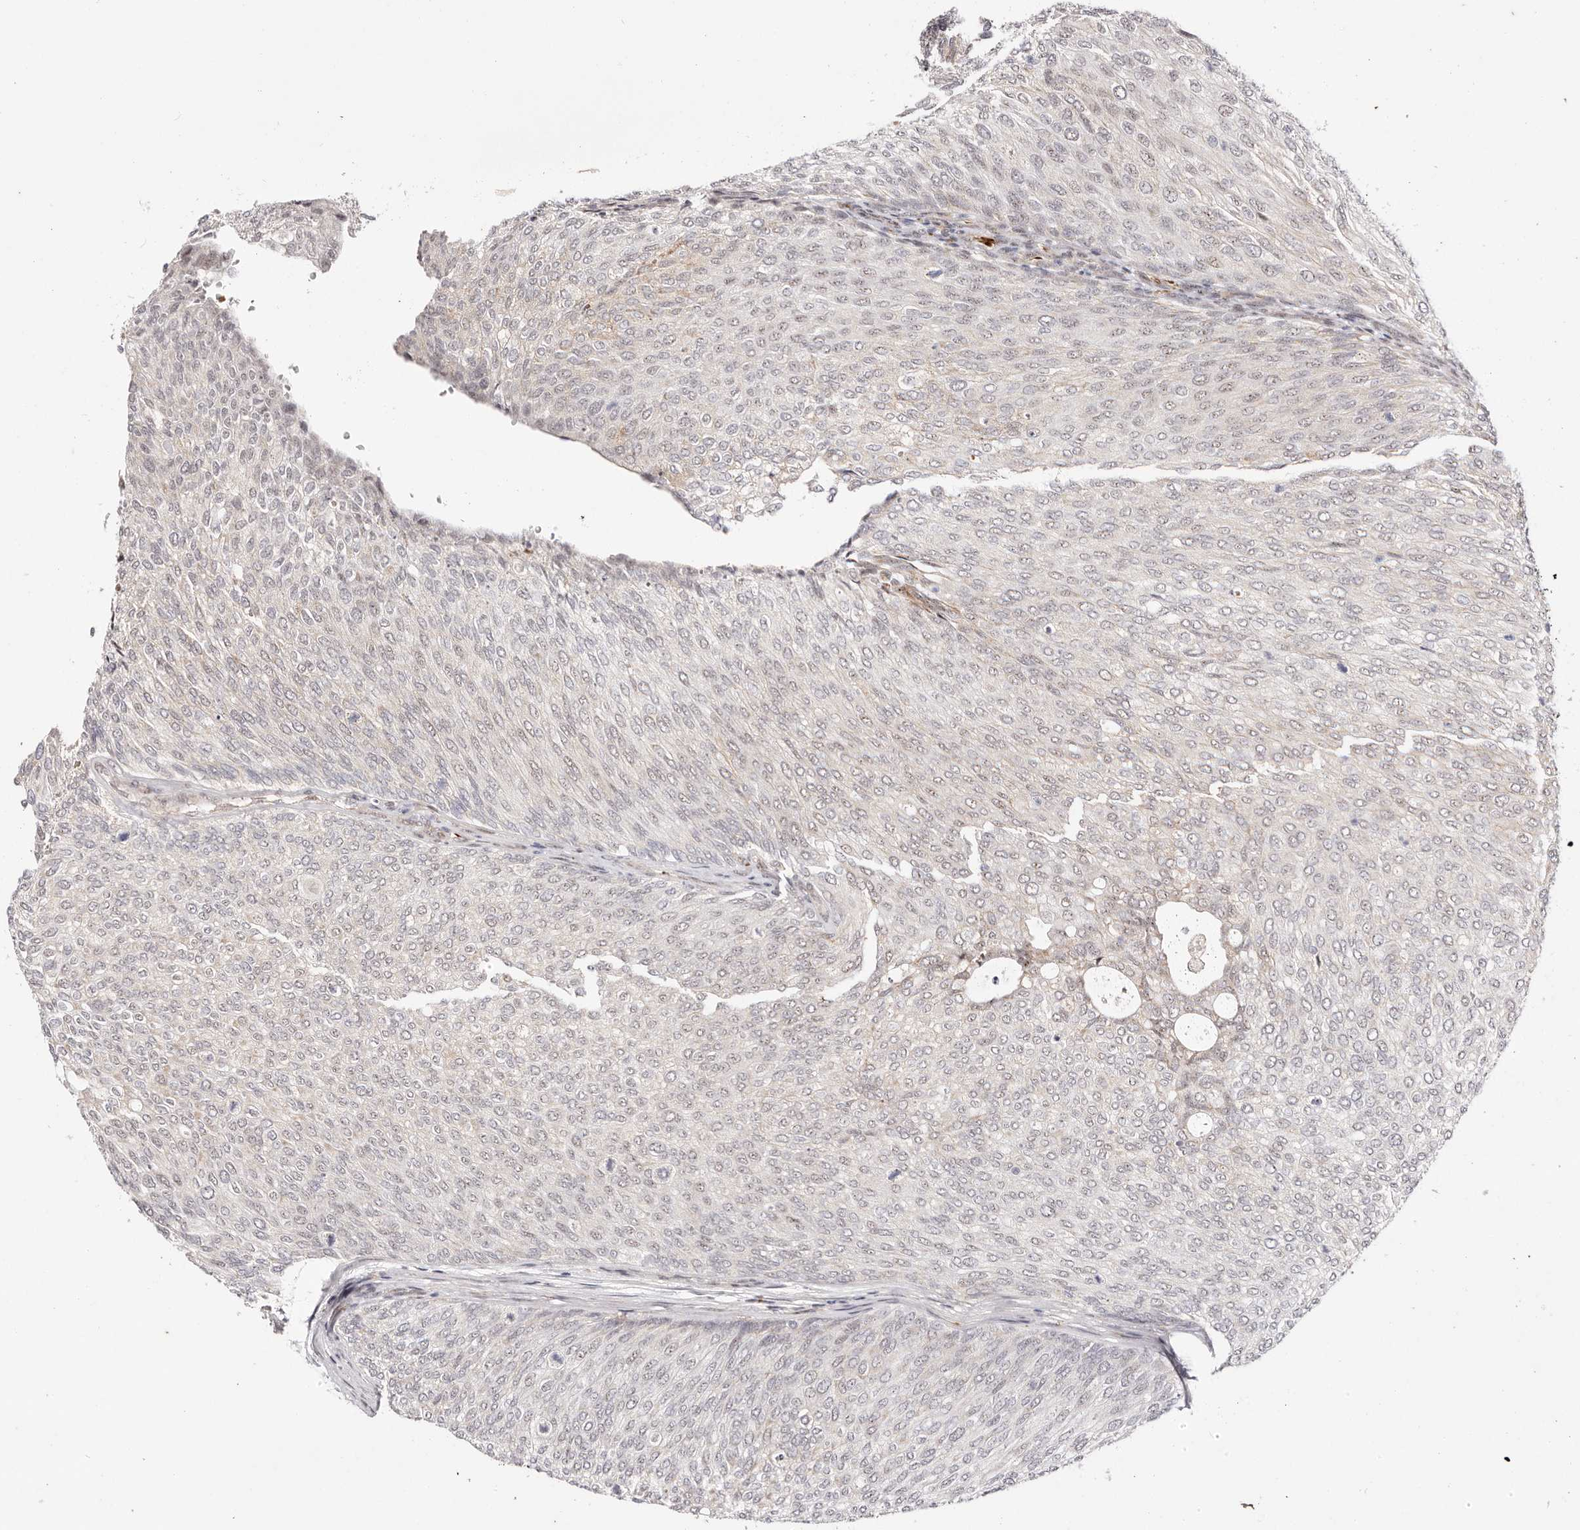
{"staining": {"intensity": "negative", "quantity": "none", "location": "none"}, "tissue": "urothelial cancer", "cell_type": "Tumor cells", "image_type": "cancer", "snomed": [{"axis": "morphology", "description": "Urothelial carcinoma, Low grade"}, {"axis": "topography", "description": "Urinary bladder"}], "caption": "Immunohistochemical staining of human urothelial cancer reveals no significant staining in tumor cells. (DAB immunohistochemistry (IHC) visualized using brightfield microscopy, high magnification).", "gene": "WRN", "patient": {"sex": "female", "age": 79}}